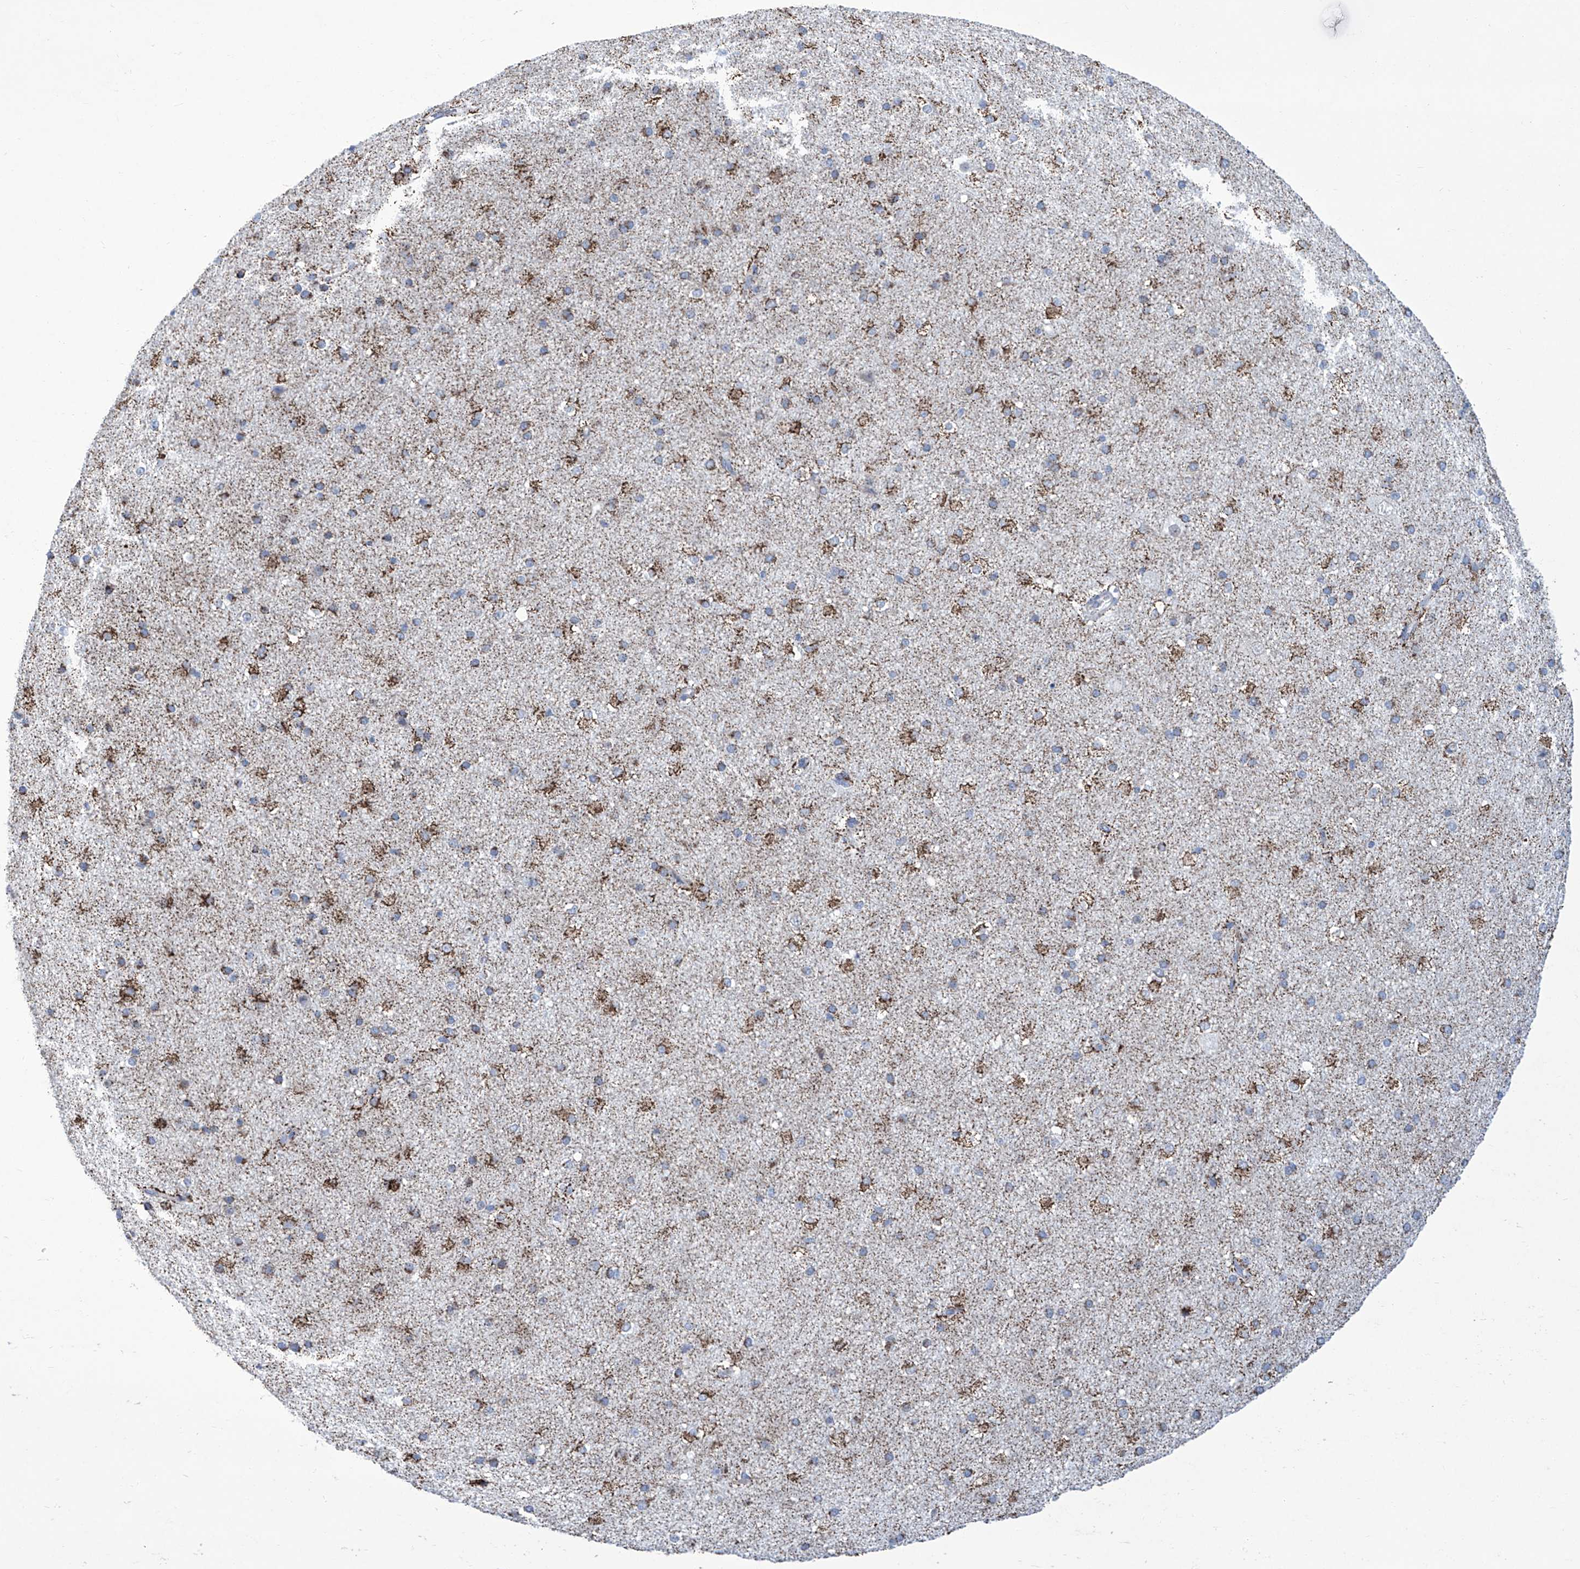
{"staining": {"intensity": "negative", "quantity": "none", "location": "none"}, "tissue": "cerebral cortex", "cell_type": "Endothelial cells", "image_type": "normal", "snomed": [{"axis": "morphology", "description": "Normal tissue, NOS"}, {"axis": "morphology", "description": "Developmental malformation"}, {"axis": "topography", "description": "Cerebral cortex"}], "caption": "Cerebral cortex stained for a protein using immunohistochemistry (IHC) reveals no expression endothelial cells.", "gene": "ALDH6A1", "patient": {"sex": "female", "age": 30}}